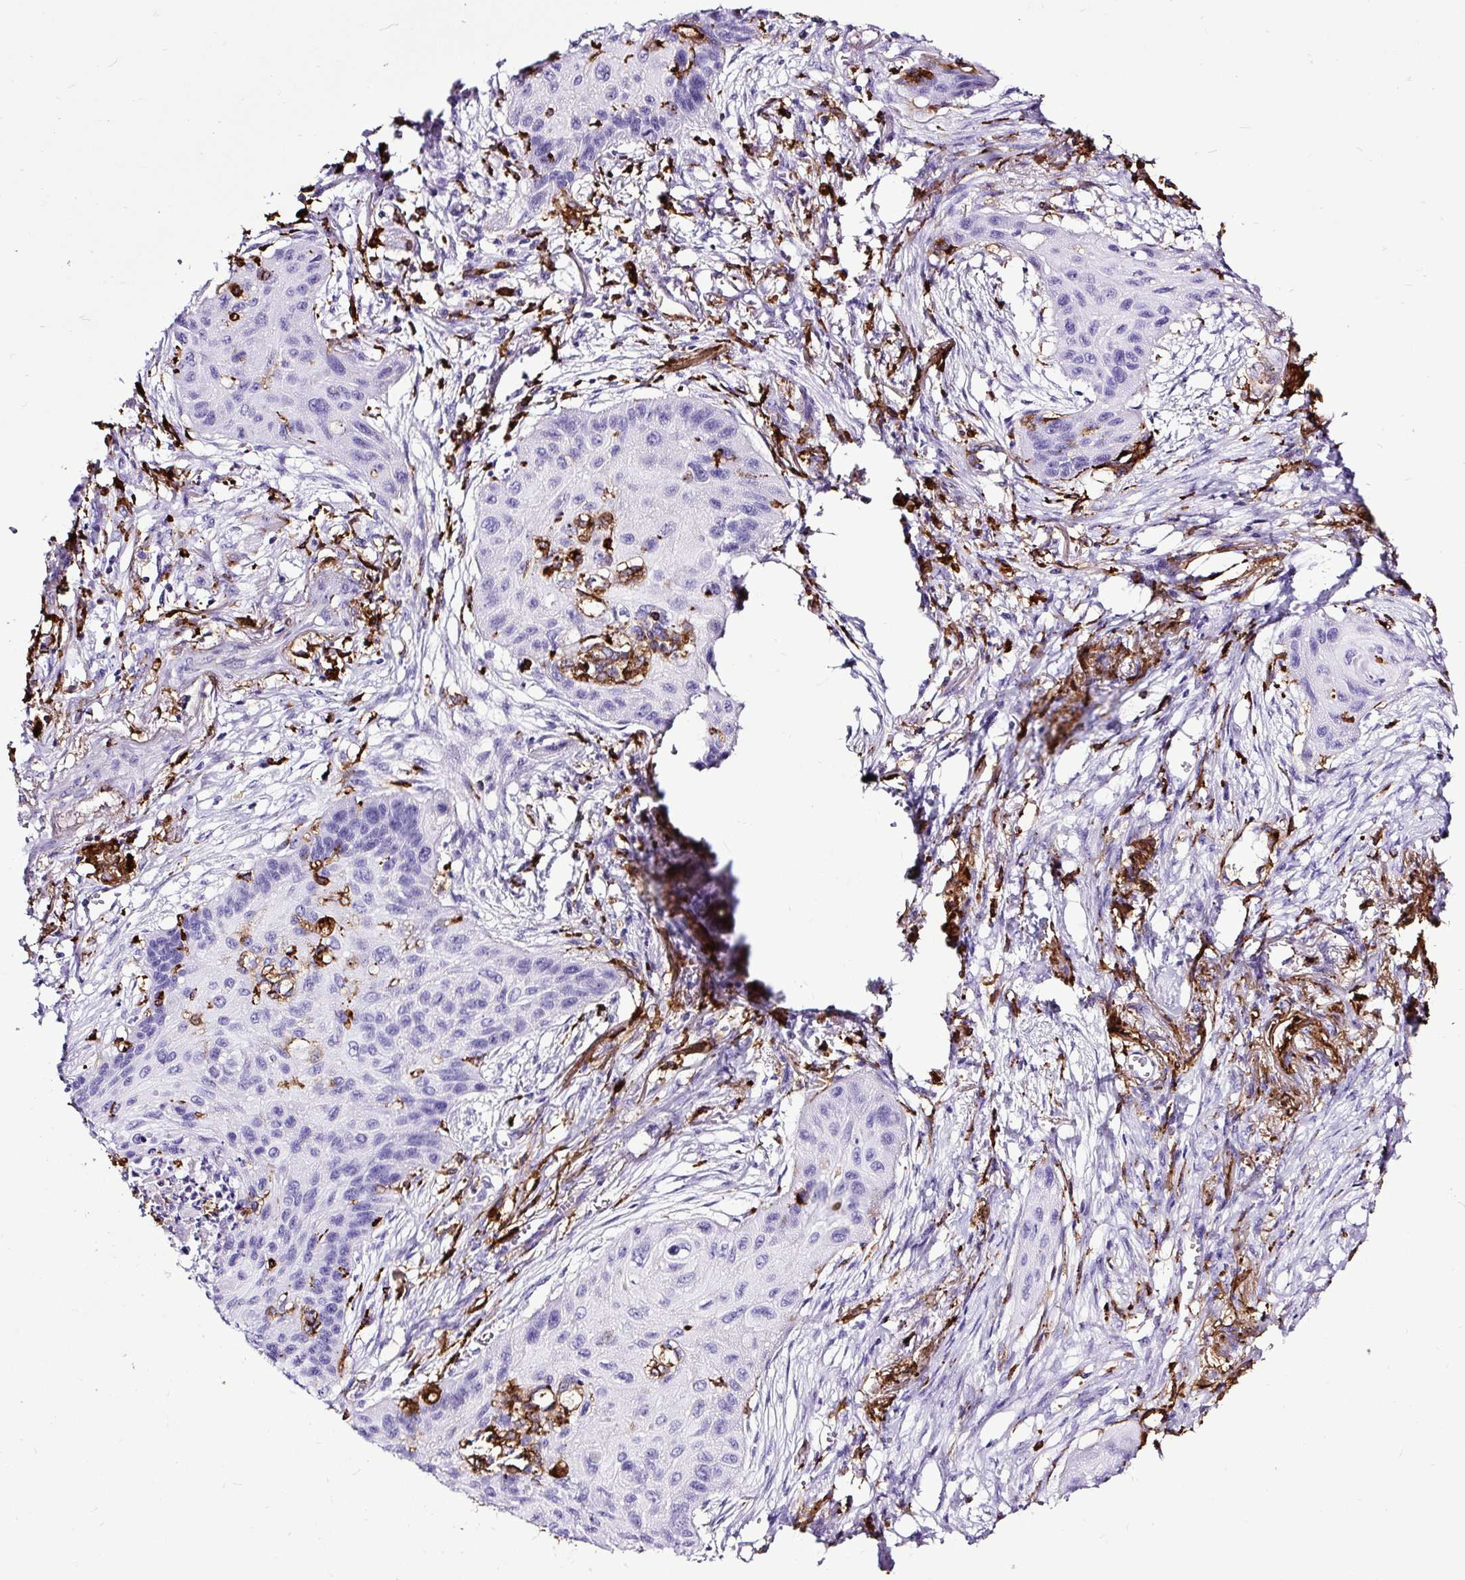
{"staining": {"intensity": "negative", "quantity": "none", "location": "none"}, "tissue": "lung cancer", "cell_type": "Tumor cells", "image_type": "cancer", "snomed": [{"axis": "morphology", "description": "Squamous cell carcinoma, NOS"}, {"axis": "topography", "description": "Lung"}], "caption": "This is an immunohistochemistry image of lung squamous cell carcinoma. There is no expression in tumor cells.", "gene": "HLA-DRA", "patient": {"sex": "male", "age": 71}}